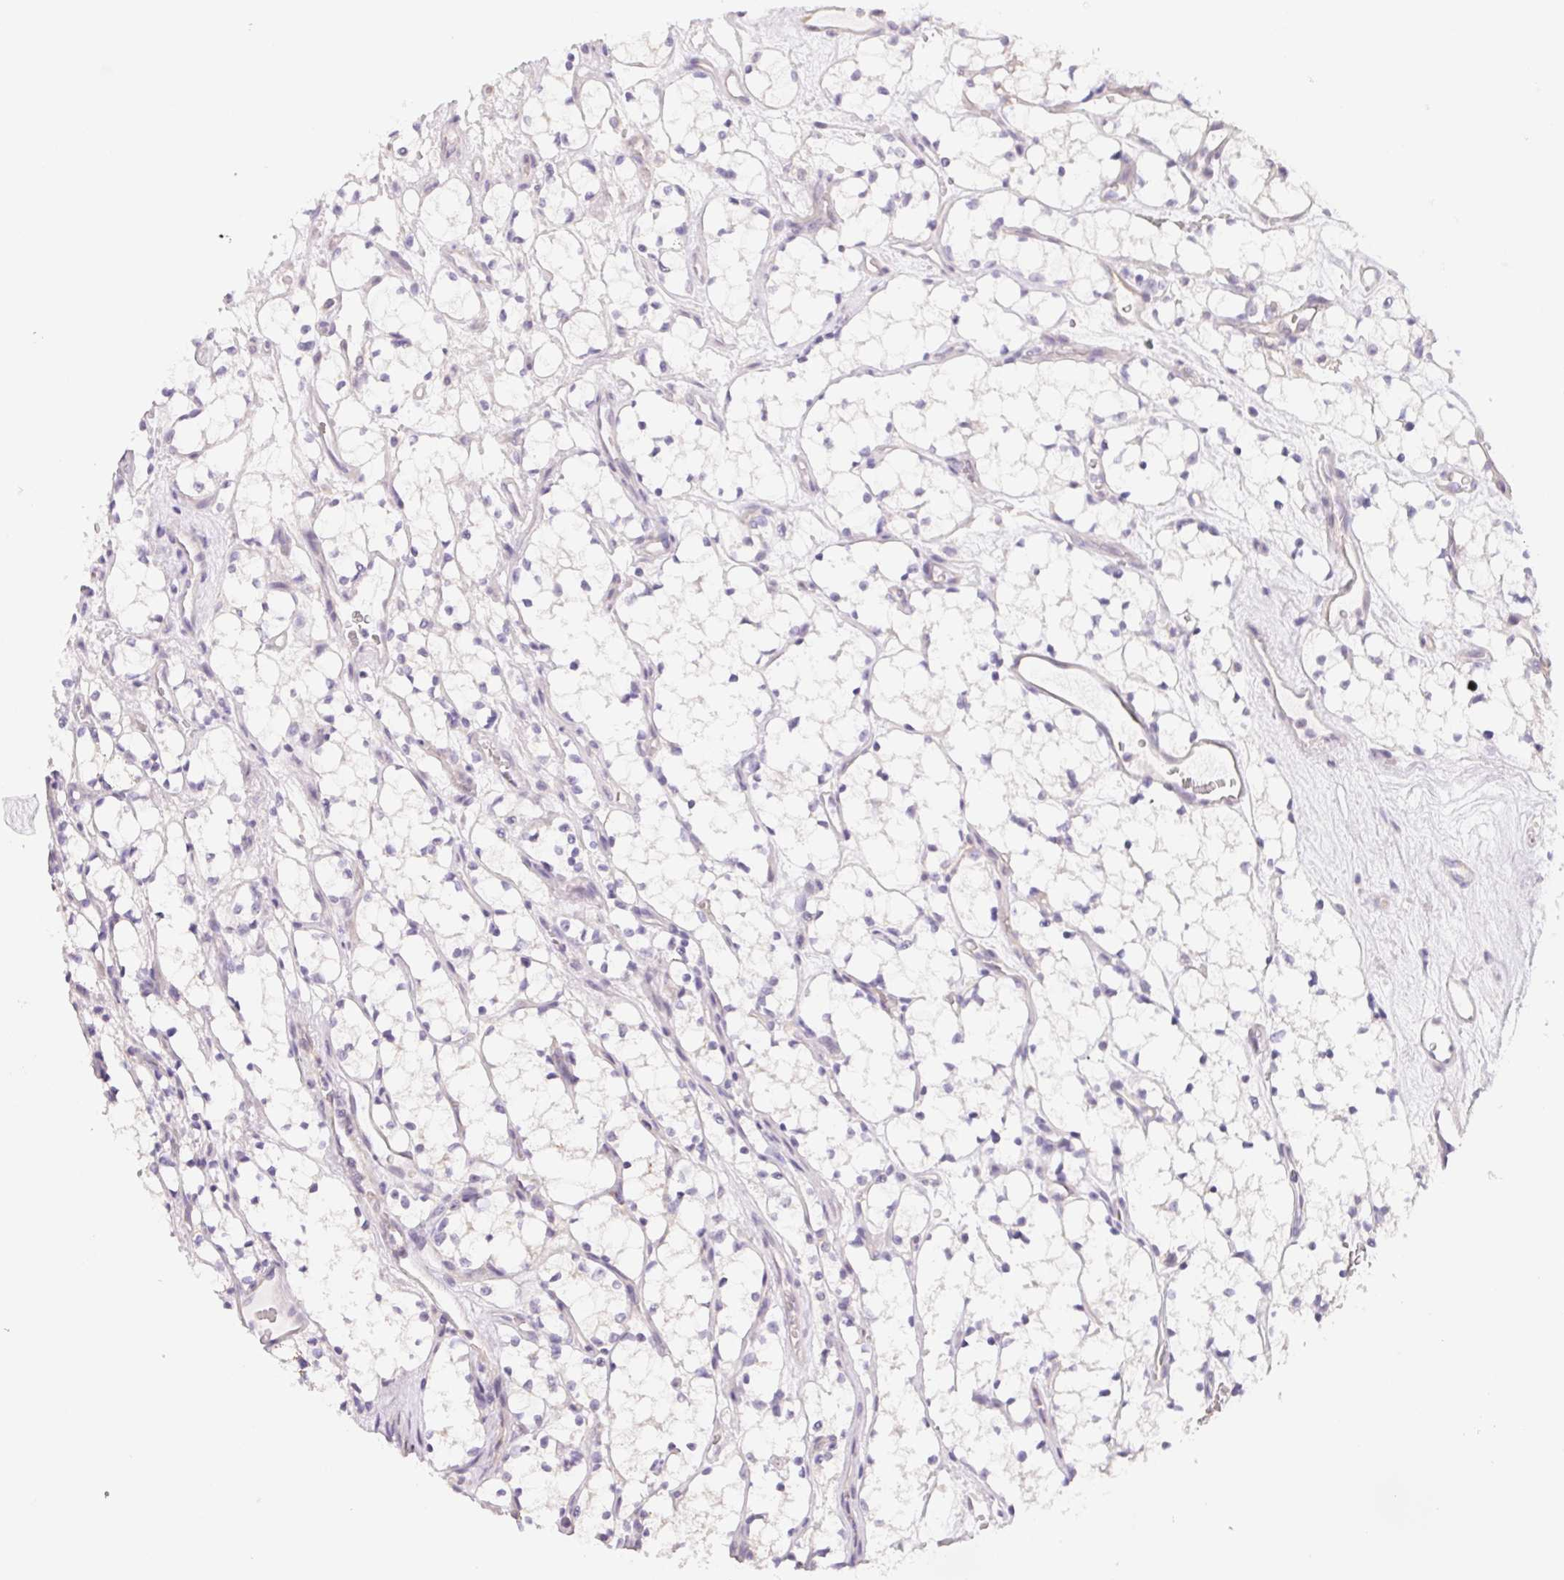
{"staining": {"intensity": "negative", "quantity": "none", "location": "none"}, "tissue": "renal cancer", "cell_type": "Tumor cells", "image_type": "cancer", "snomed": [{"axis": "morphology", "description": "Adenocarcinoma, NOS"}, {"axis": "topography", "description": "Kidney"}], "caption": "DAB (3,3'-diaminobenzidine) immunohistochemical staining of human adenocarcinoma (renal) shows no significant positivity in tumor cells.", "gene": "CTNND2", "patient": {"sex": "female", "age": 69}}